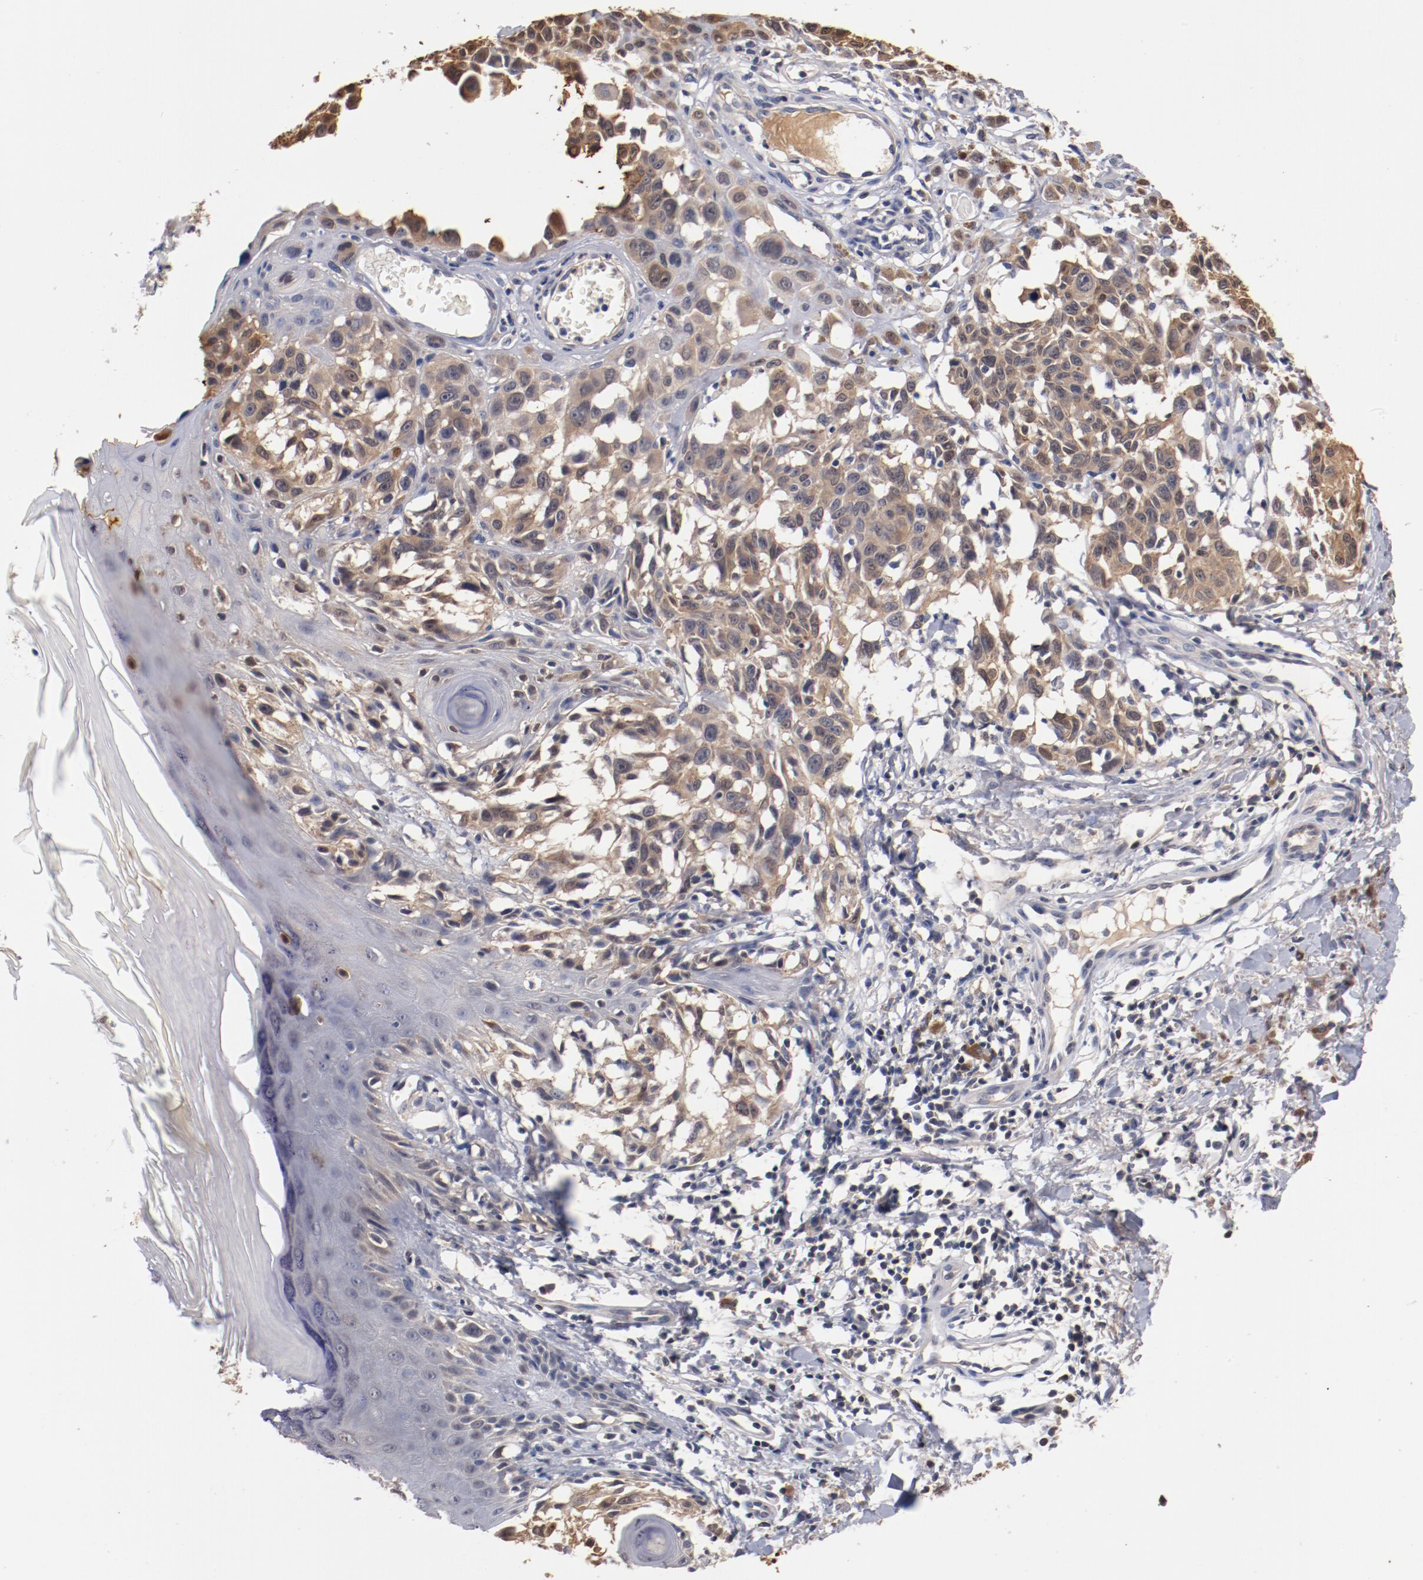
{"staining": {"intensity": "moderate", "quantity": ">75%", "location": "cytoplasmic/membranous"}, "tissue": "melanoma", "cell_type": "Tumor cells", "image_type": "cancer", "snomed": [{"axis": "morphology", "description": "Malignant melanoma, NOS"}, {"axis": "topography", "description": "Skin"}], "caption": "A micrograph showing moderate cytoplasmic/membranous positivity in approximately >75% of tumor cells in malignant melanoma, as visualized by brown immunohistochemical staining.", "gene": "MIF", "patient": {"sex": "female", "age": 77}}